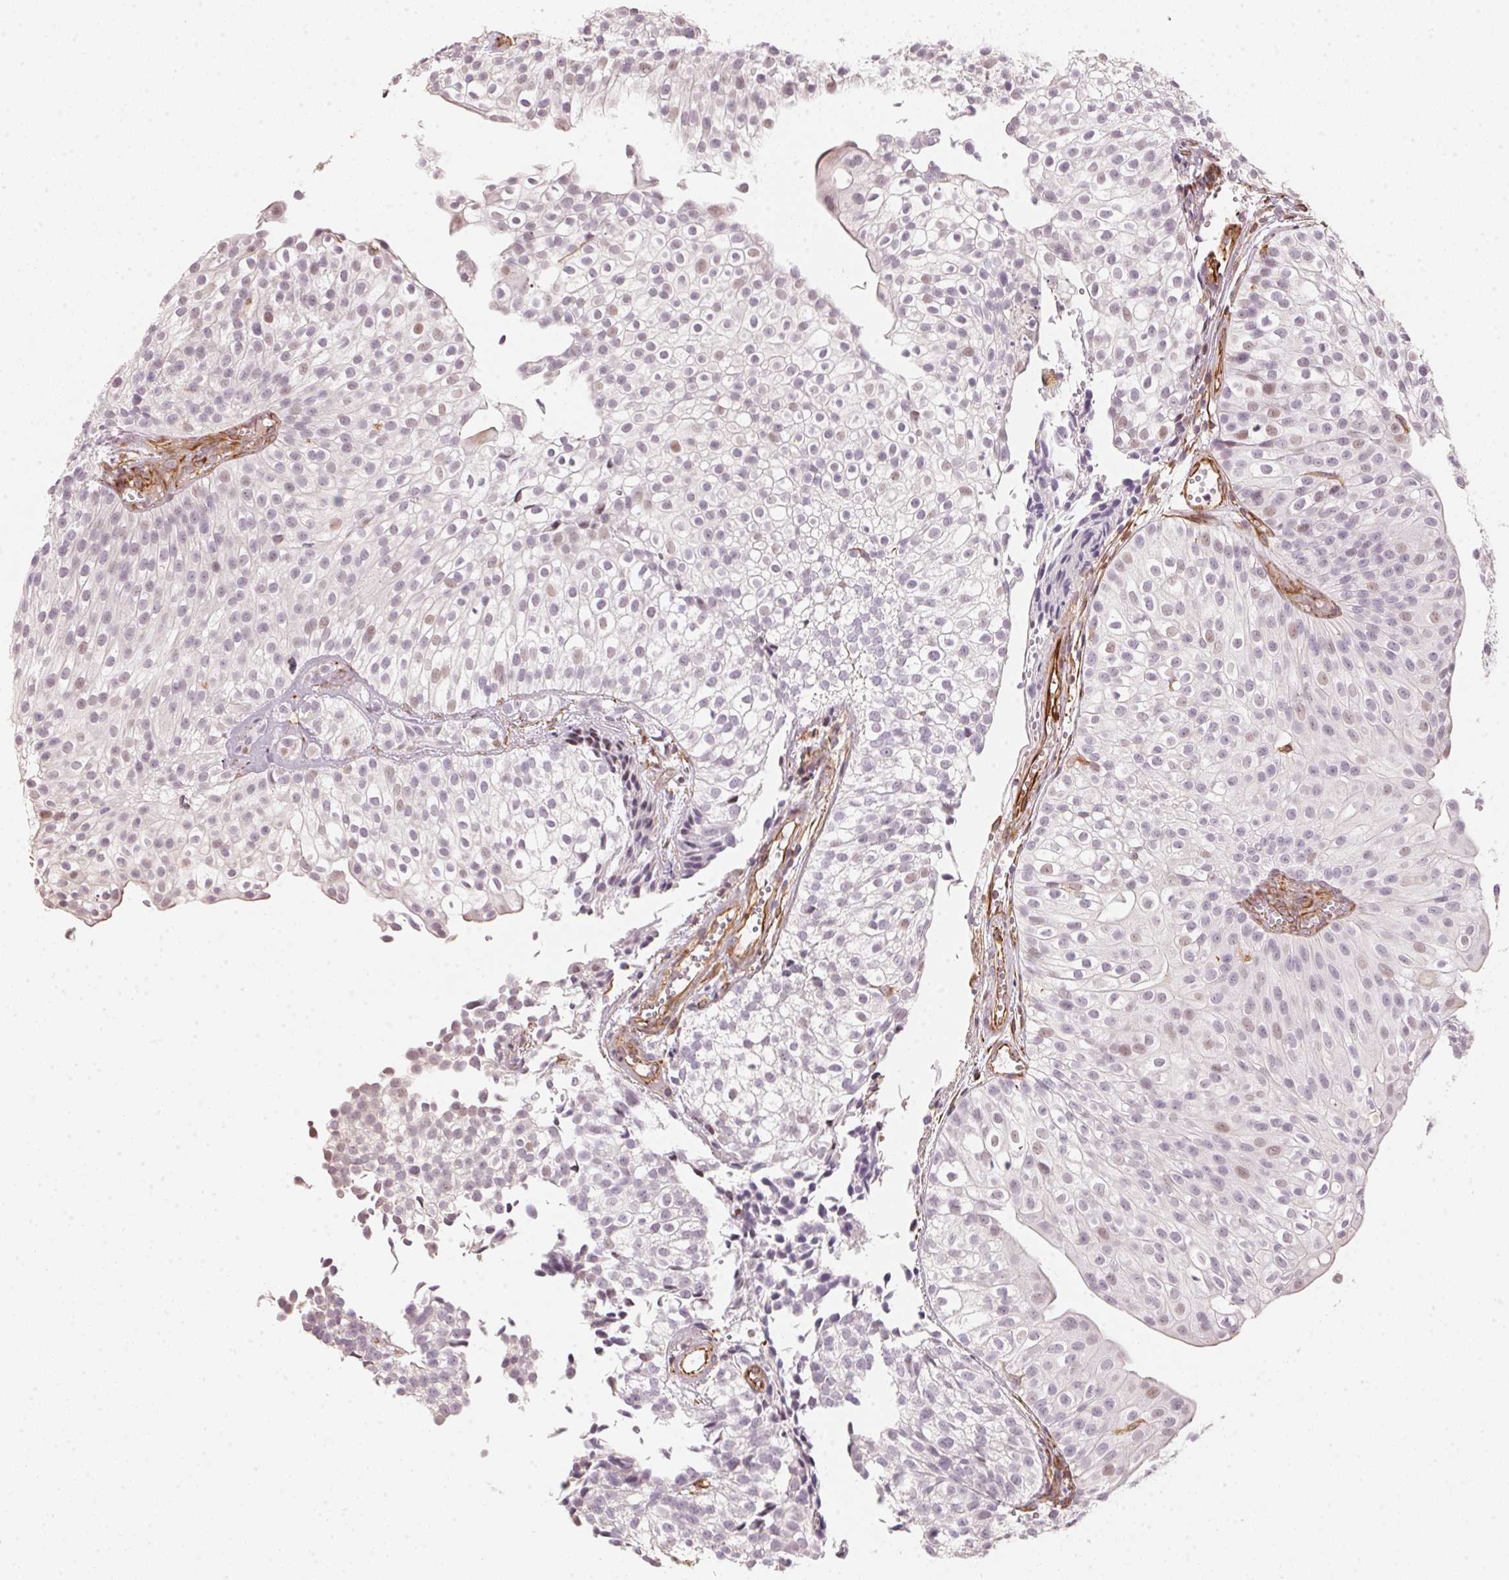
{"staining": {"intensity": "negative", "quantity": "none", "location": "none"}, "tissue": "urothelial cancer", "cell_type": "Tumor cells", "image_type": "cancer", "snomed": [{"axis": "morphology", "description": "Urothelial carcinoma, Low grade"}, {"axis": "topography", "description": "Urinary bladder"}], "caption": "Tumor cells are negative for protein expression in human urothelial cancer.", "gene": "FOXR2", "patient": {"sex": "male", "age": 70}}